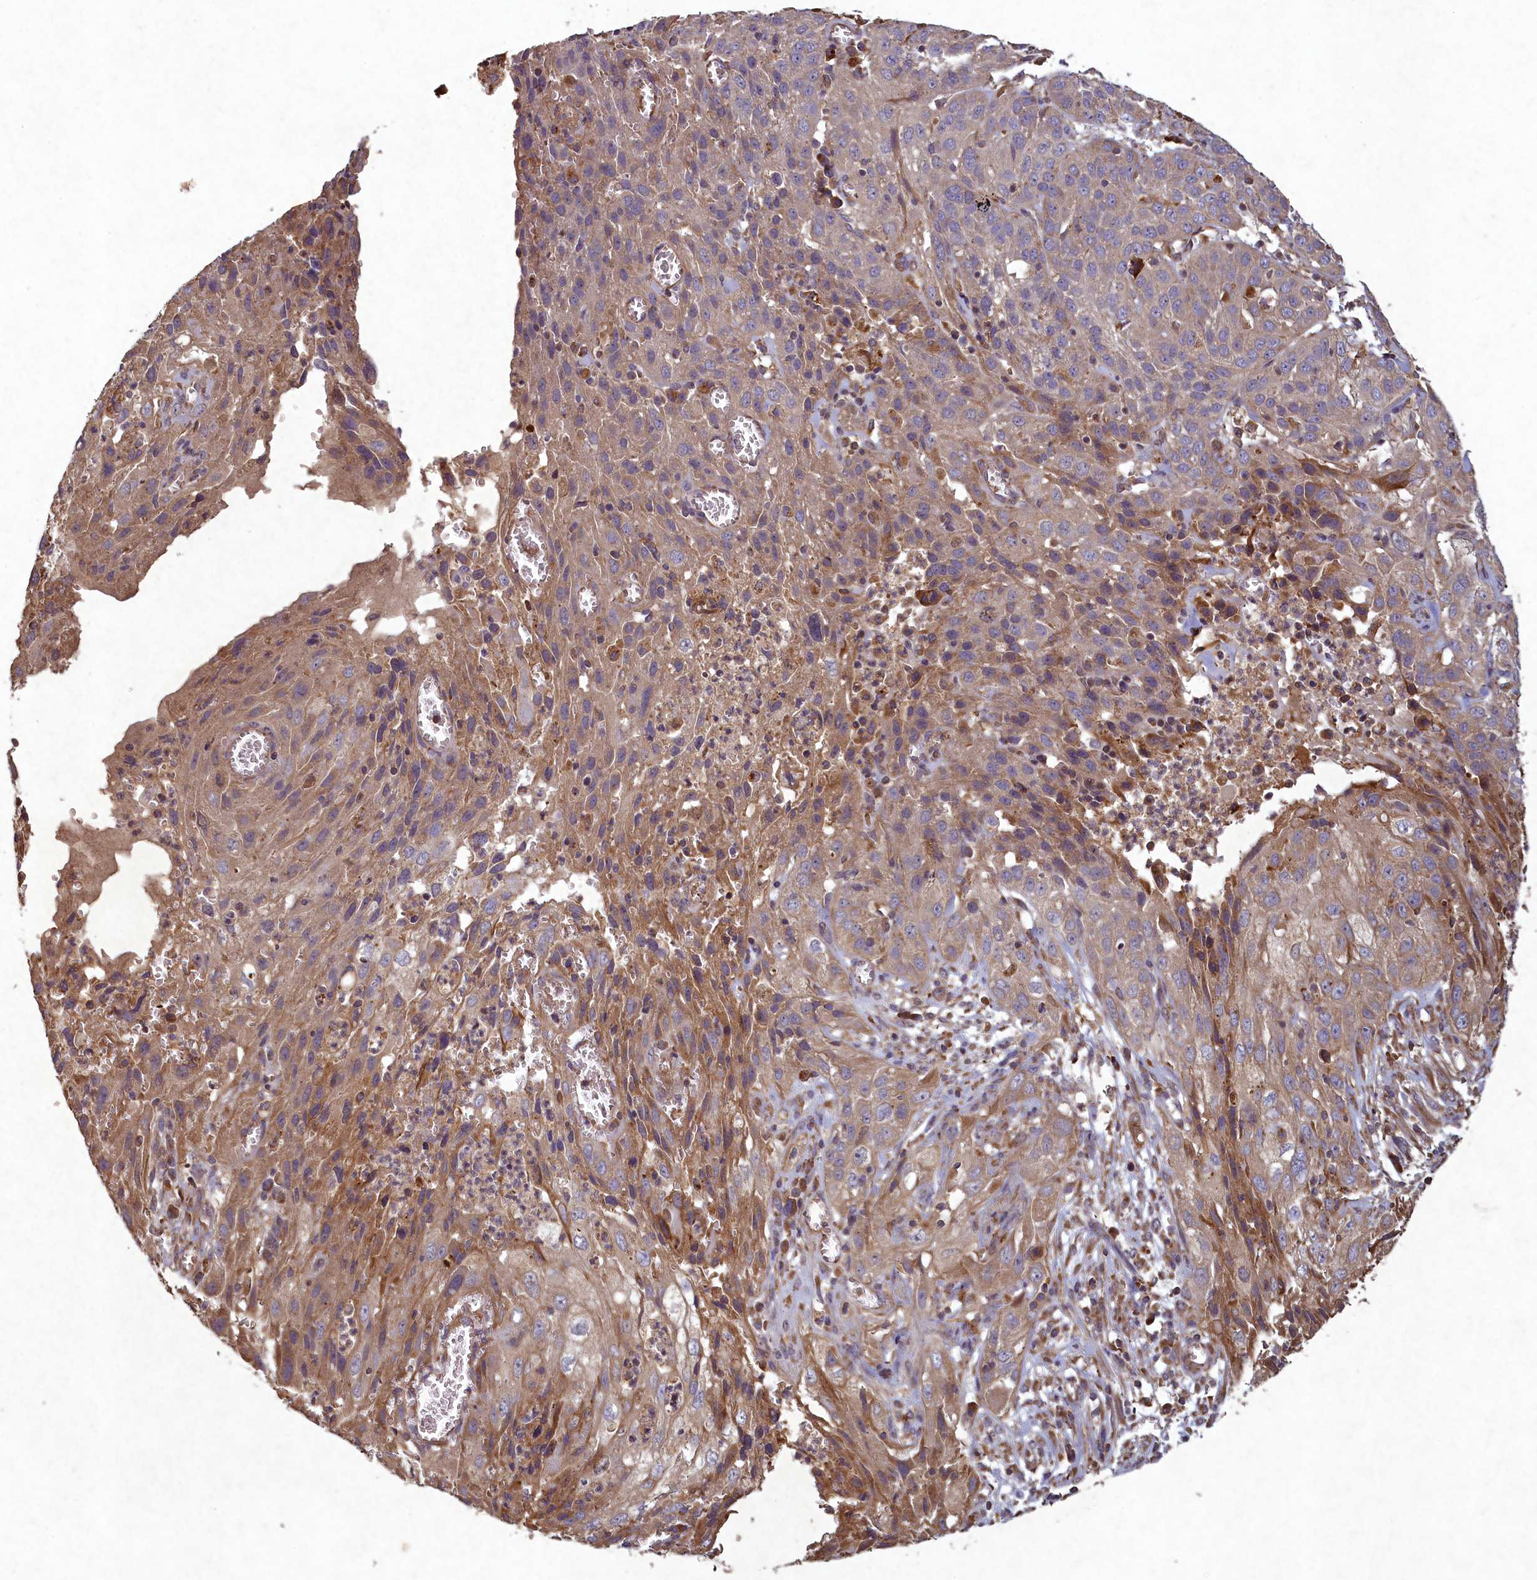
{"staining": {"intensity": "moderate", "quantity": ">75%", "location": "cytoplasmic/membranous"}, "tissue": "cervical cancer", "cell_type": "Tumor cells", "image_type": "cancer", "snomed": [{"axis": "morphology", "description": "Squamous cell carcinoma, NOS"}, {"axis": "topography", "description": "Cervix"}], "caption": "A brown stain labels moderate cytoplasmic/membranous positivity of a protein in human cervical squamous cell carcinoma tumor cells.", "gene": "CIAO2B", "patient": {"sex": "female", "age": 32}}